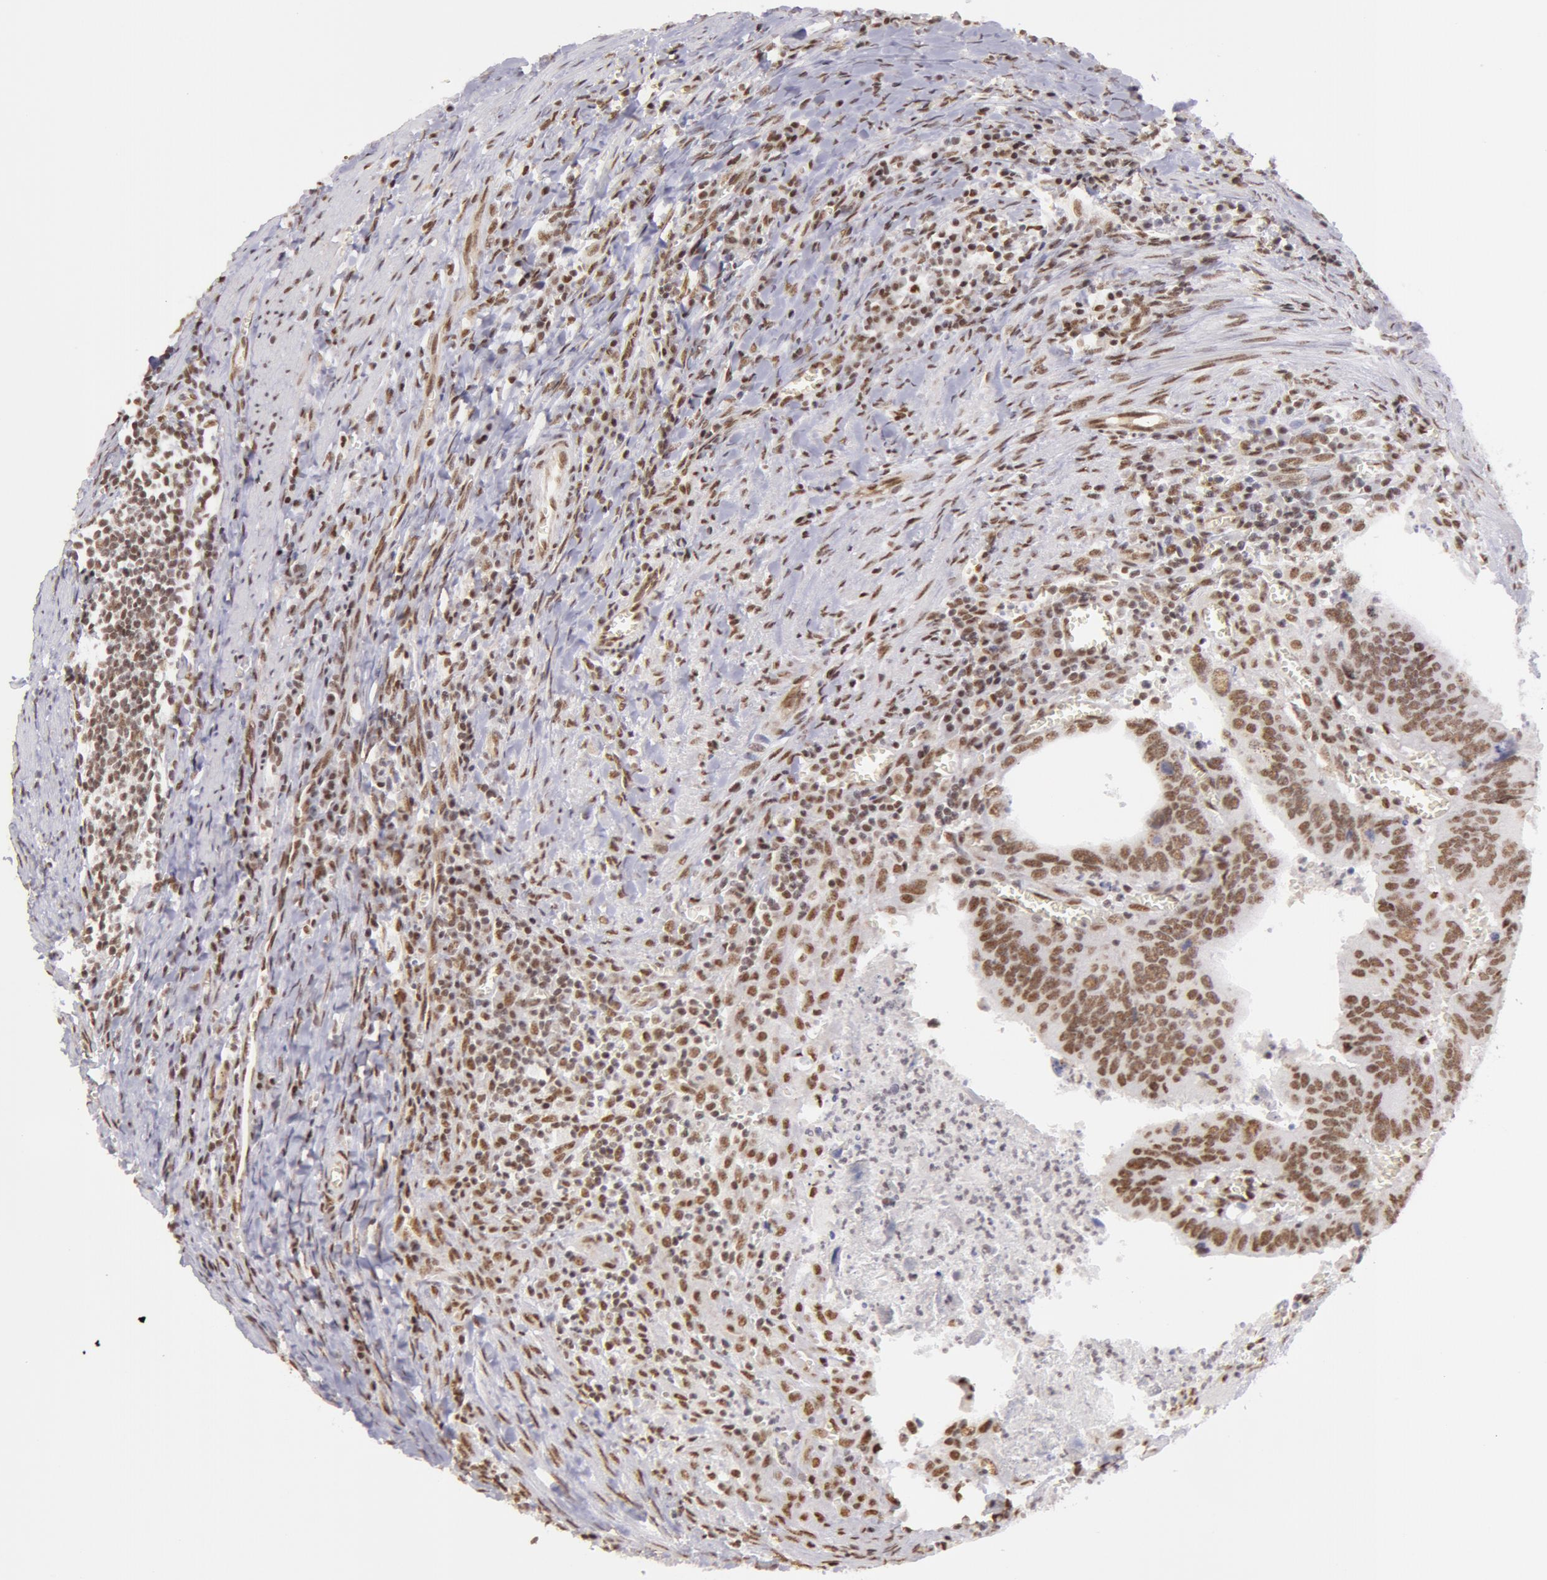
{"staining": {"intensity": "moderate", "quantity": ">75%", "location": "nuclear"}, "tissue": "colorectal cancer", "cell_type": "Tumor cells", "image_type": "cancer", "snomed": [{"axis": "morphology", "description": "Adenocarcinoma, NOS"}, {"axis": "topography", "description": "Colon"}], "caption": "Tumor cells demonstrate medium levels of moderate nuclear positivity in about >75% of cells in colorectal cancer.", "gene": "VRTN", "patient": {"sex": "male", "age": 72}}